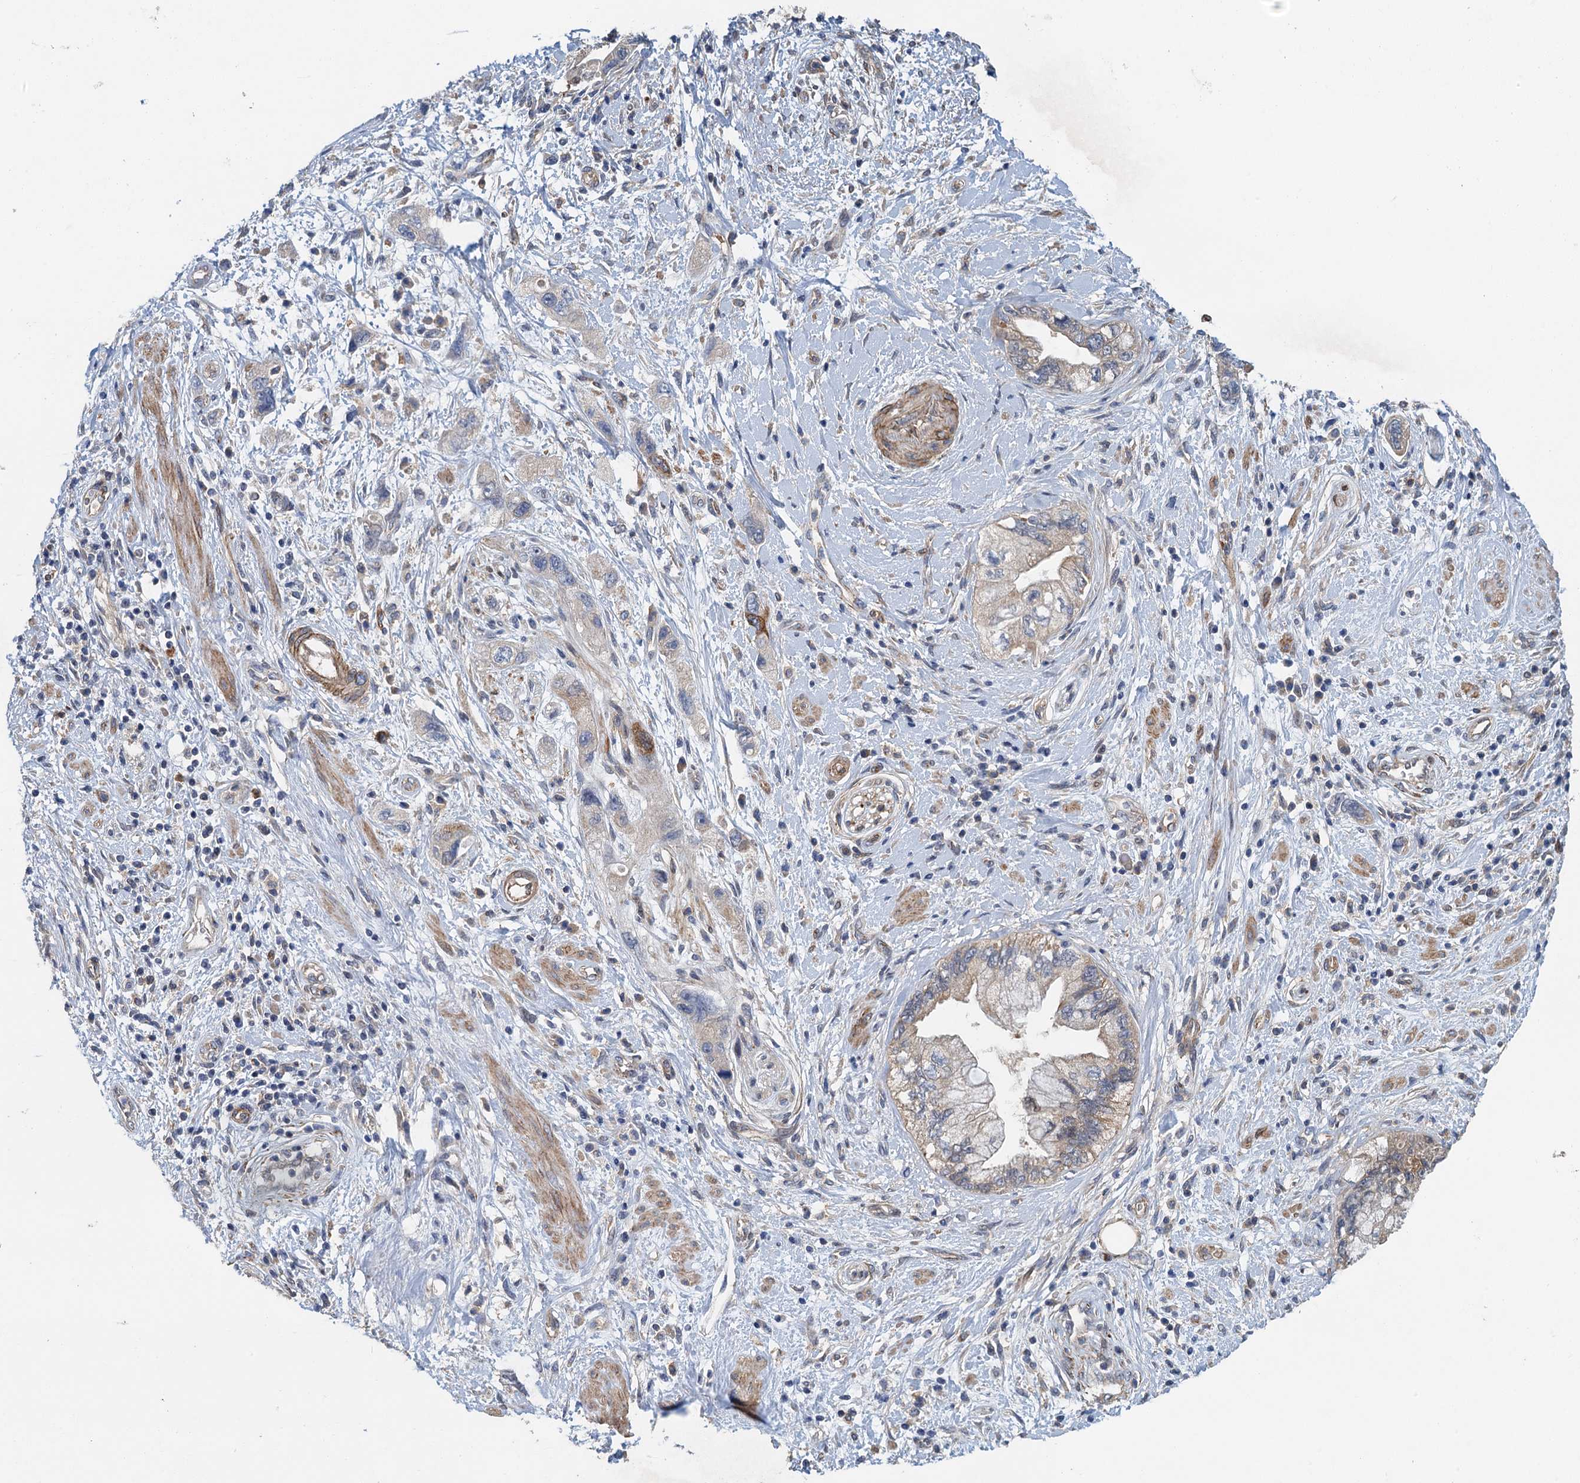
{"staining": {"intensity": "weak", "quantity": "<25%", "location": "cytoplasmic/membranous"}, "tissue": "pancreatic cancer", "cell_type": "Tumor cells", "image_type": "cancer", "snomed": [{"axis": "morphology", "description": "Adenocarcinoma, NOS"}, {"axis": "topography", "description": "Pancreas"}], "caption": "This micrograph is of pancreatic adenocarcinoma stained with immunohistochemistry to label a protein in brown with the nuclei are counter-stained blue. There is no staining in tumor cells. (DAB immunohistochemistry with hematoxylin counter stain).", "gene": "RSAD2", "patient": {"sex": "female", "age": 73}}